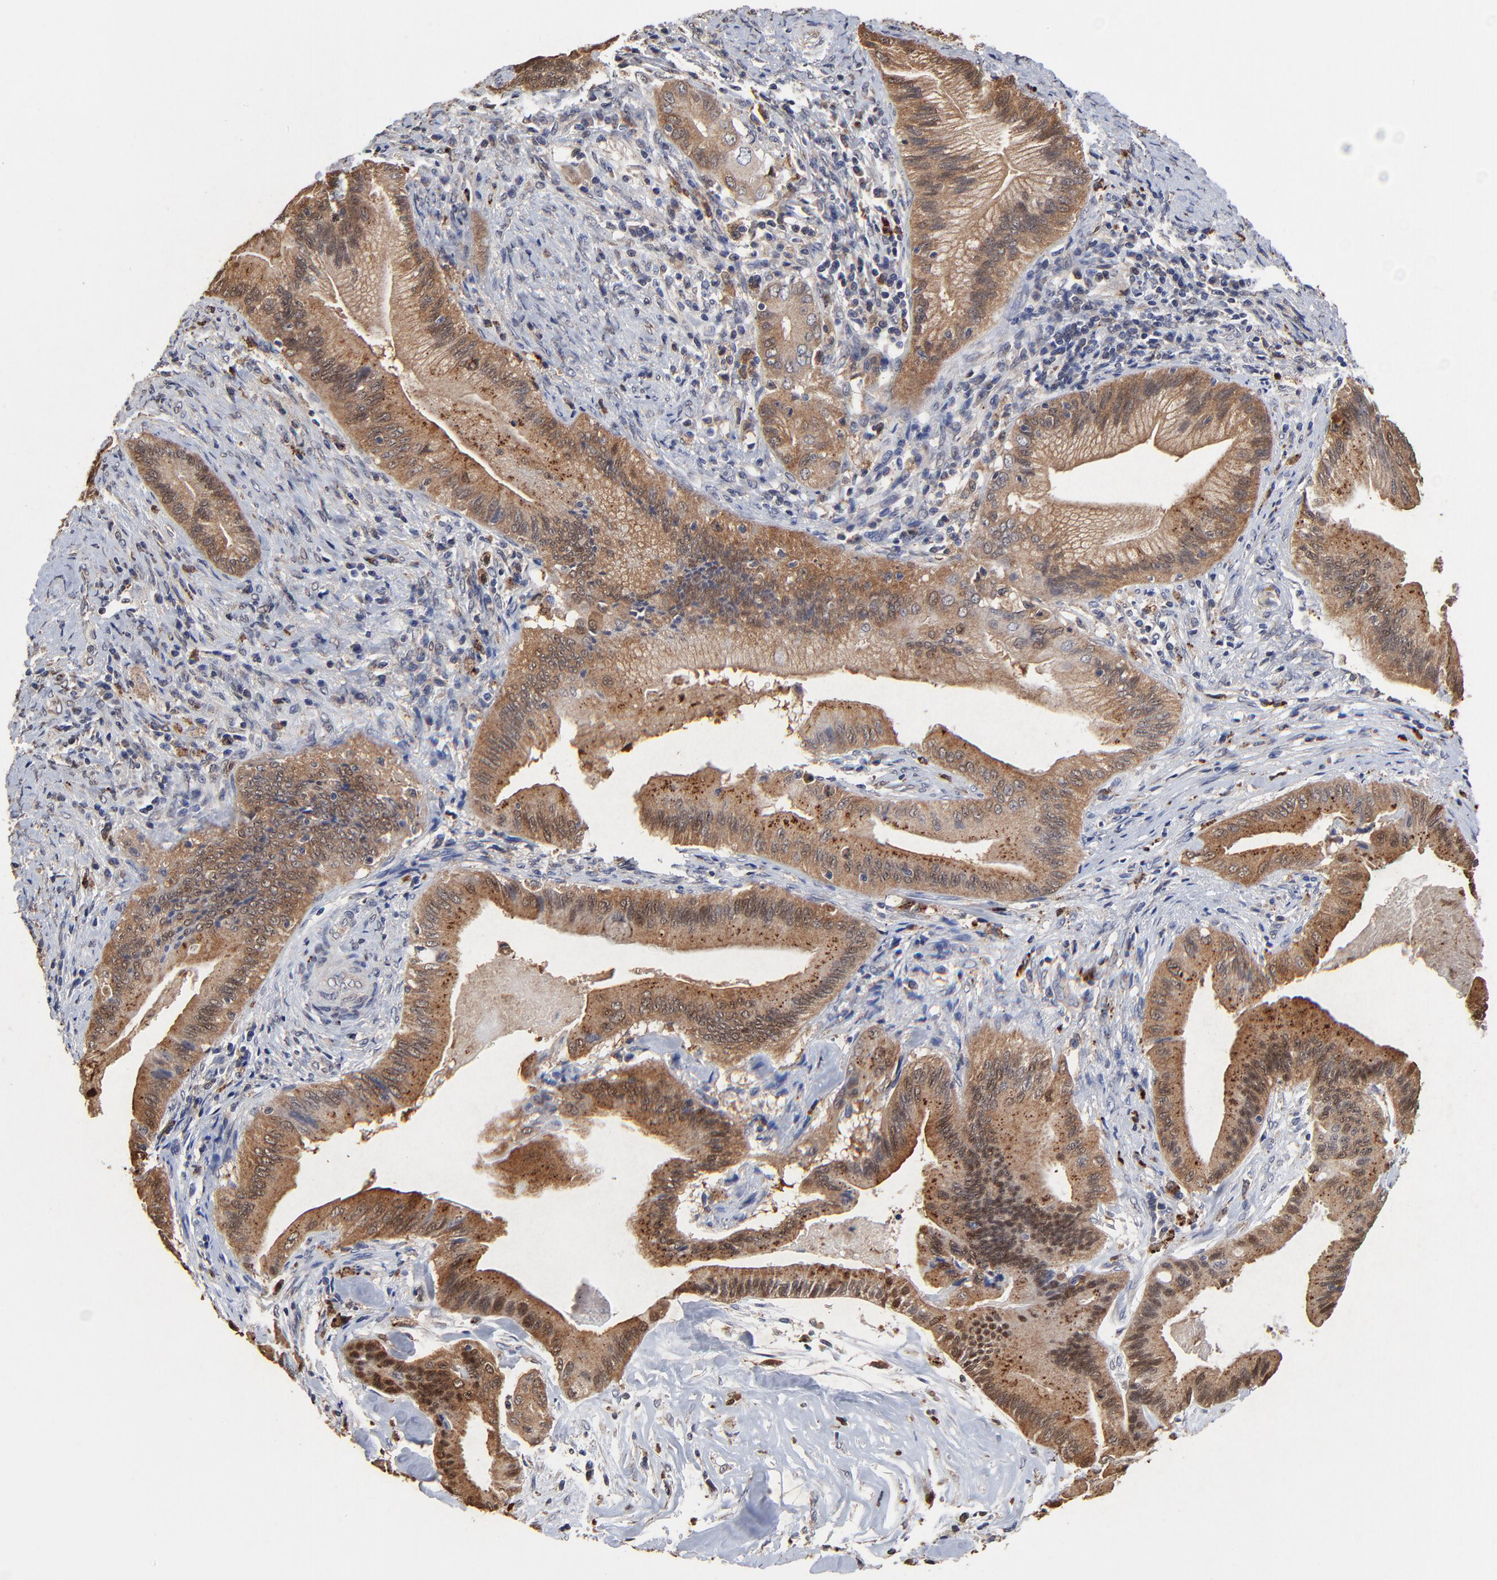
{"staining": {"intensity": "strong", "quantity": ">75%", "location": "cytoplasmic/membranous"}, "tissue": "liver cancer", "cell_type": "Tumor cells", "image_type": "cancer", "snomed": [{"axis": "morphology", "description": "Cholangiocarcinoma"}, {"axis": "topography", "description": "Liver"}], "caption": "Human cholangiocarcinoma (liver) stained with a protein marker demonstrates strong staining in tumor cells.", "gene": "LGALS3", "patient": {"sex": "male", "age": 58}}